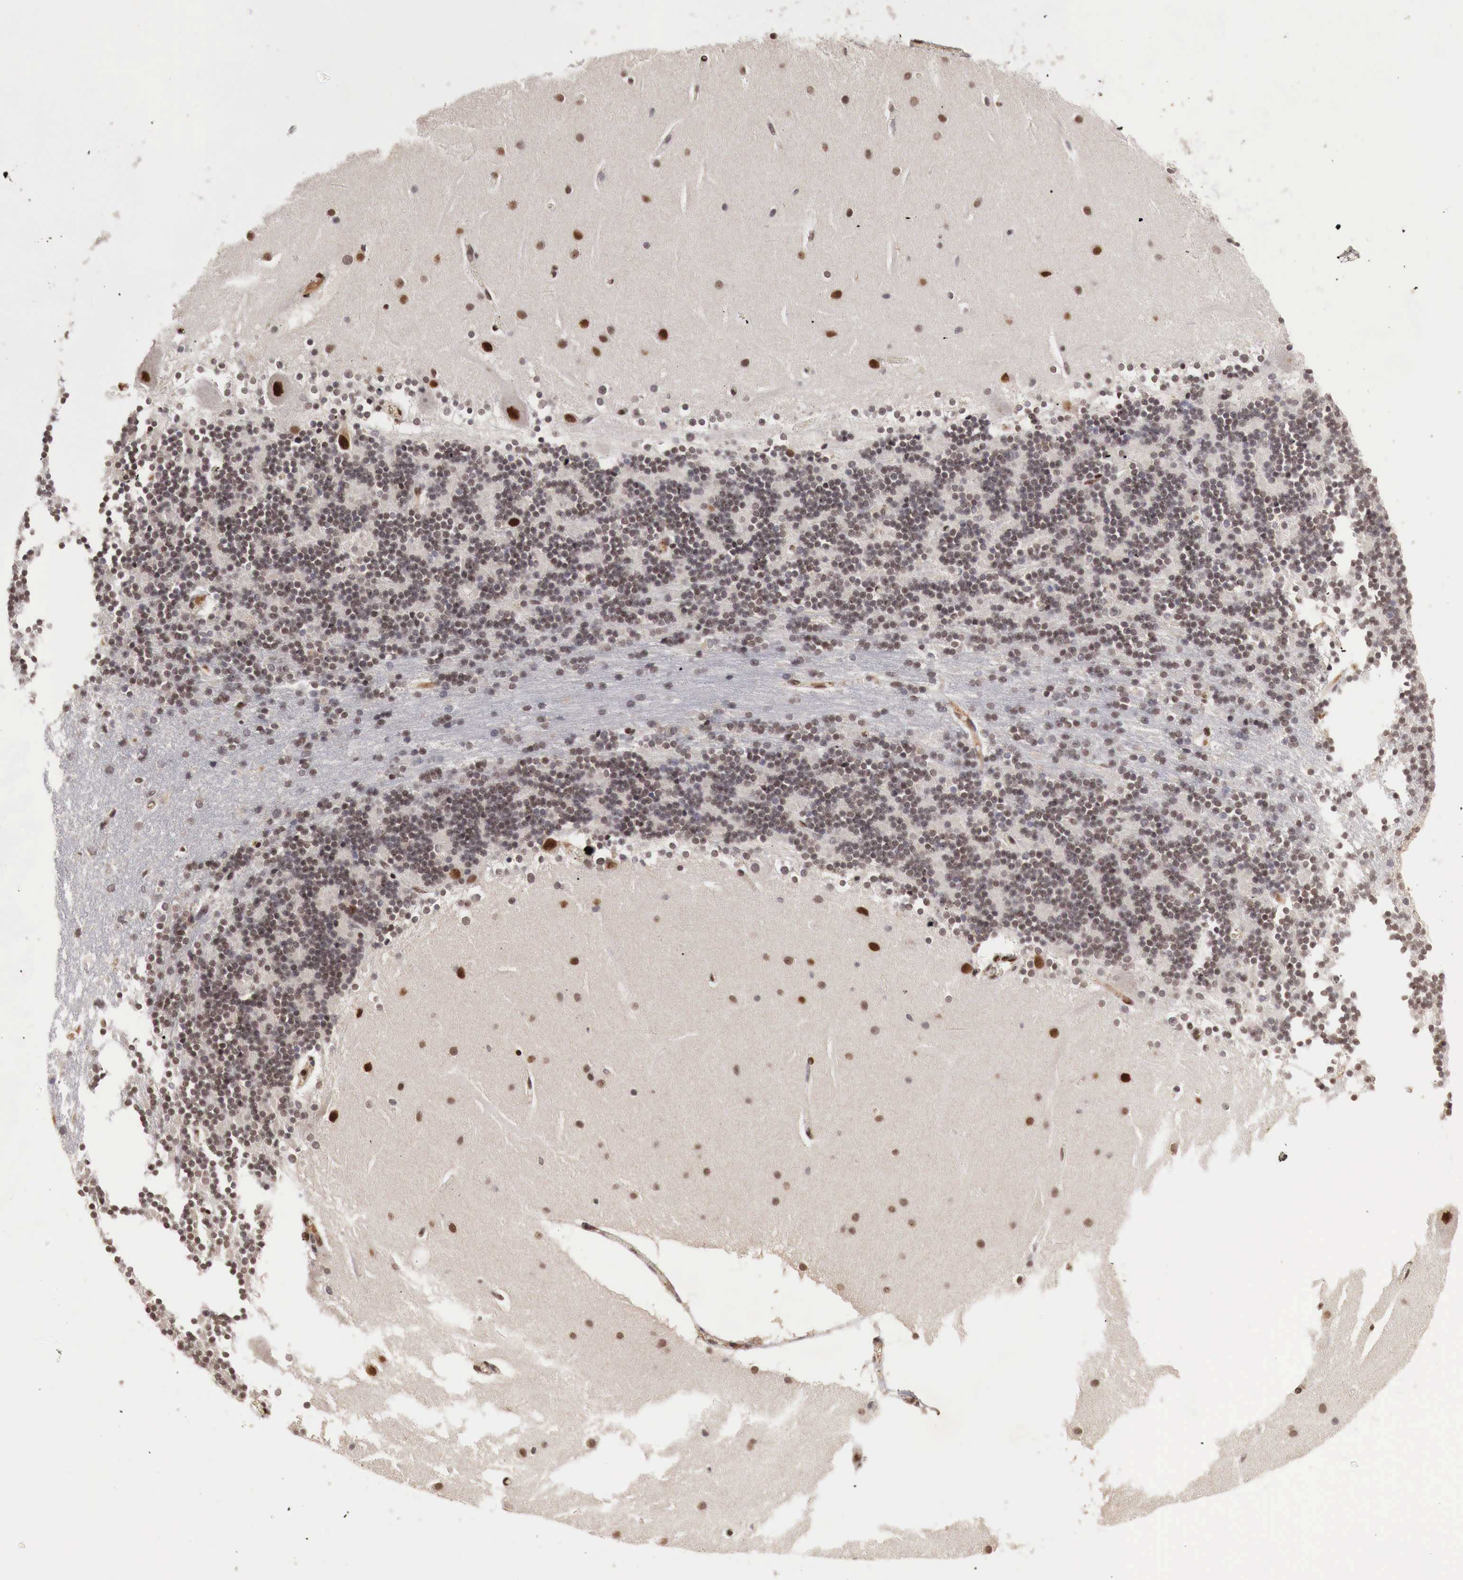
{"staining": {"intensity": "negative", "quantity": "none", "location": "none"}, "tissue": "cerebellum", "cell_type": "Cells in granular layer", "image_type": "normal", "snomed": [{"axis": "morphology", "description": "Normal tissue, NOS"}, {"axis": "topography", "description": "Cerebellum"}], "caption": "Immunohistochemistry image of unremarkable cerebellum: cerebellum stained with DAB (3,3'-diaminobenzidine) displays no significant protein staining in cells in granular layer.", "gene": "DACH2", "patient": {"sex": "female", "age": 54}}